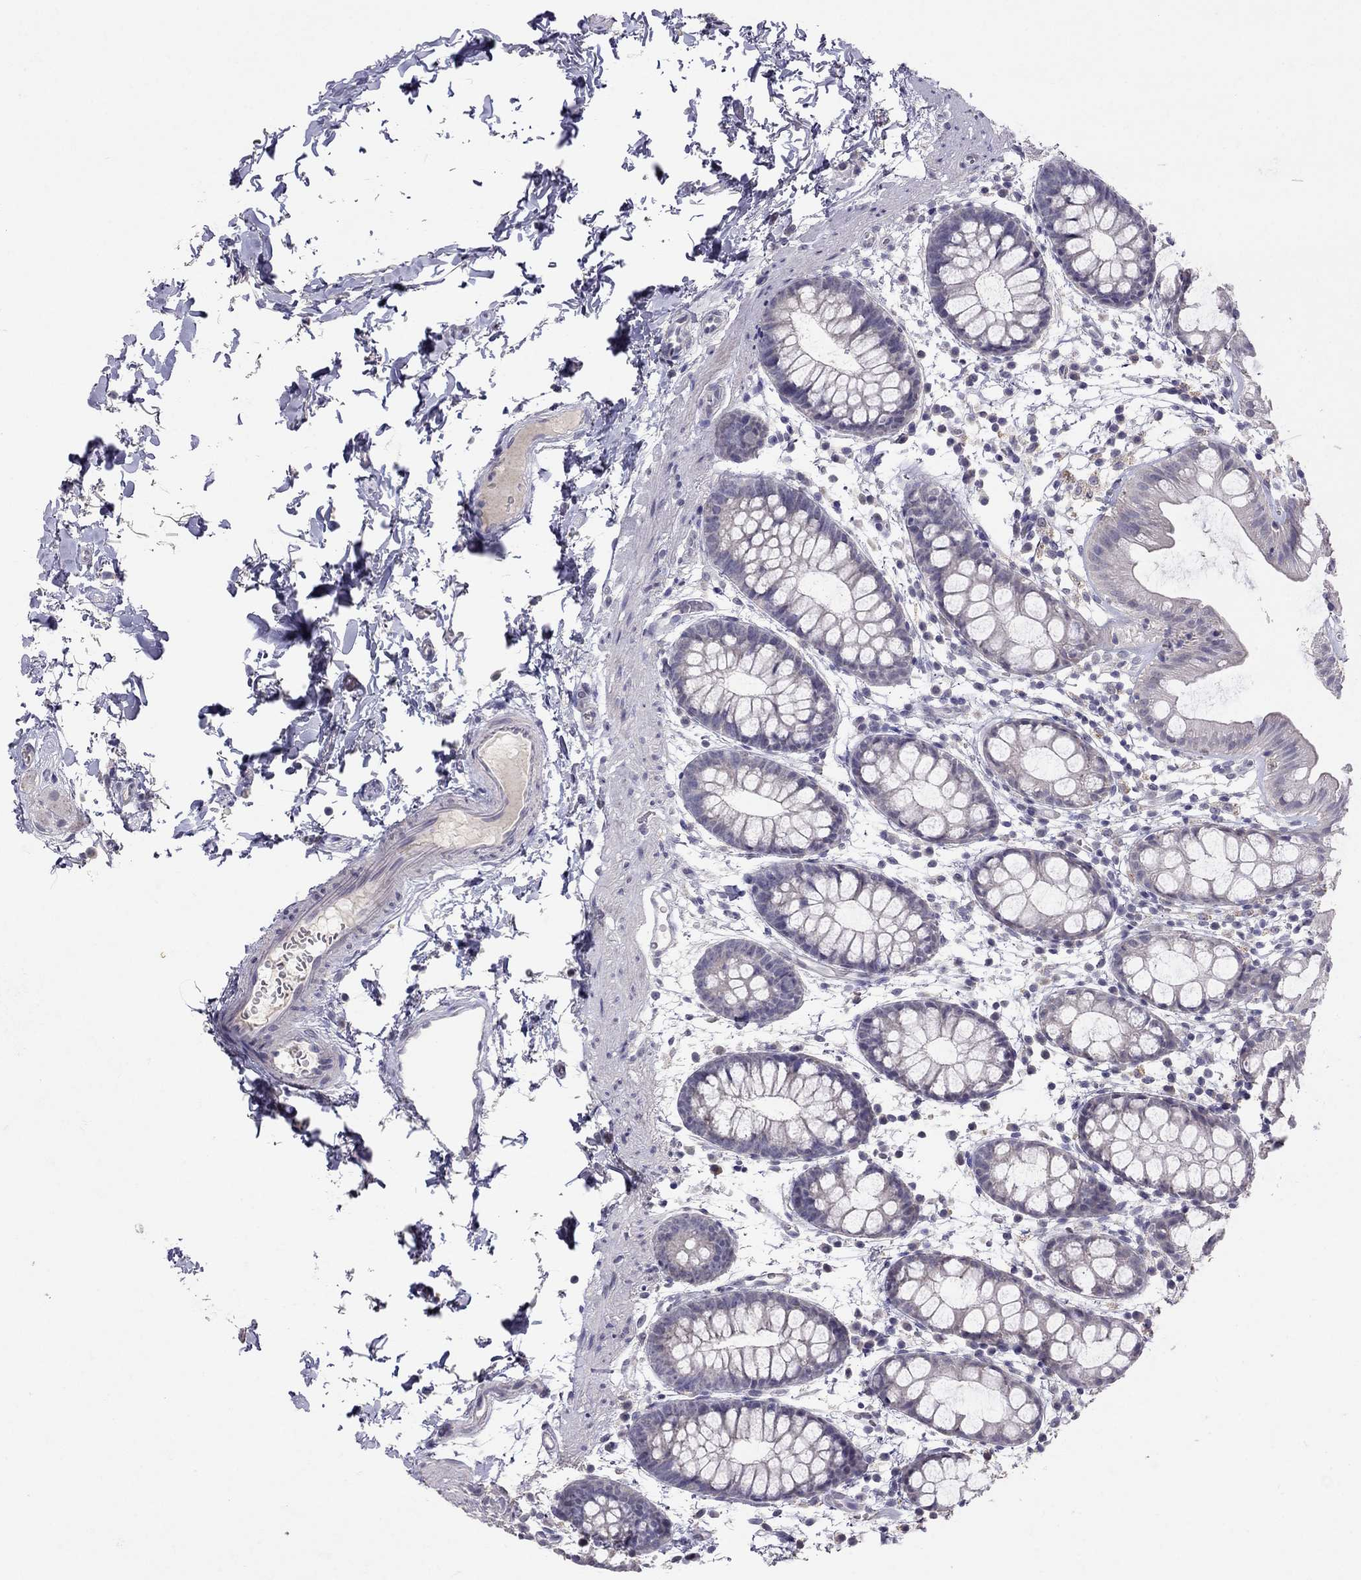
{"staining": {"intensity": "negative", "quantity": "none", "location": "none"}, "tissue": "rectum", "cell_type": "Glandular cells", "image_type": "normal", "snomed": [{"axis": "morphology", "description": "Normal tissue, NOS"}, {"axis": "topography", "description": "Rectum"}], "caption": "Glandular cells are negative for brown protein staining in unremarkable rectum. The staining is performed using DAB (3,3'-diaminobenzidine) brown chromogen with nuclei counter-stained in using hematoxylin.", "gene": "FST", "patient": {"sex": "male", "age": 57}}